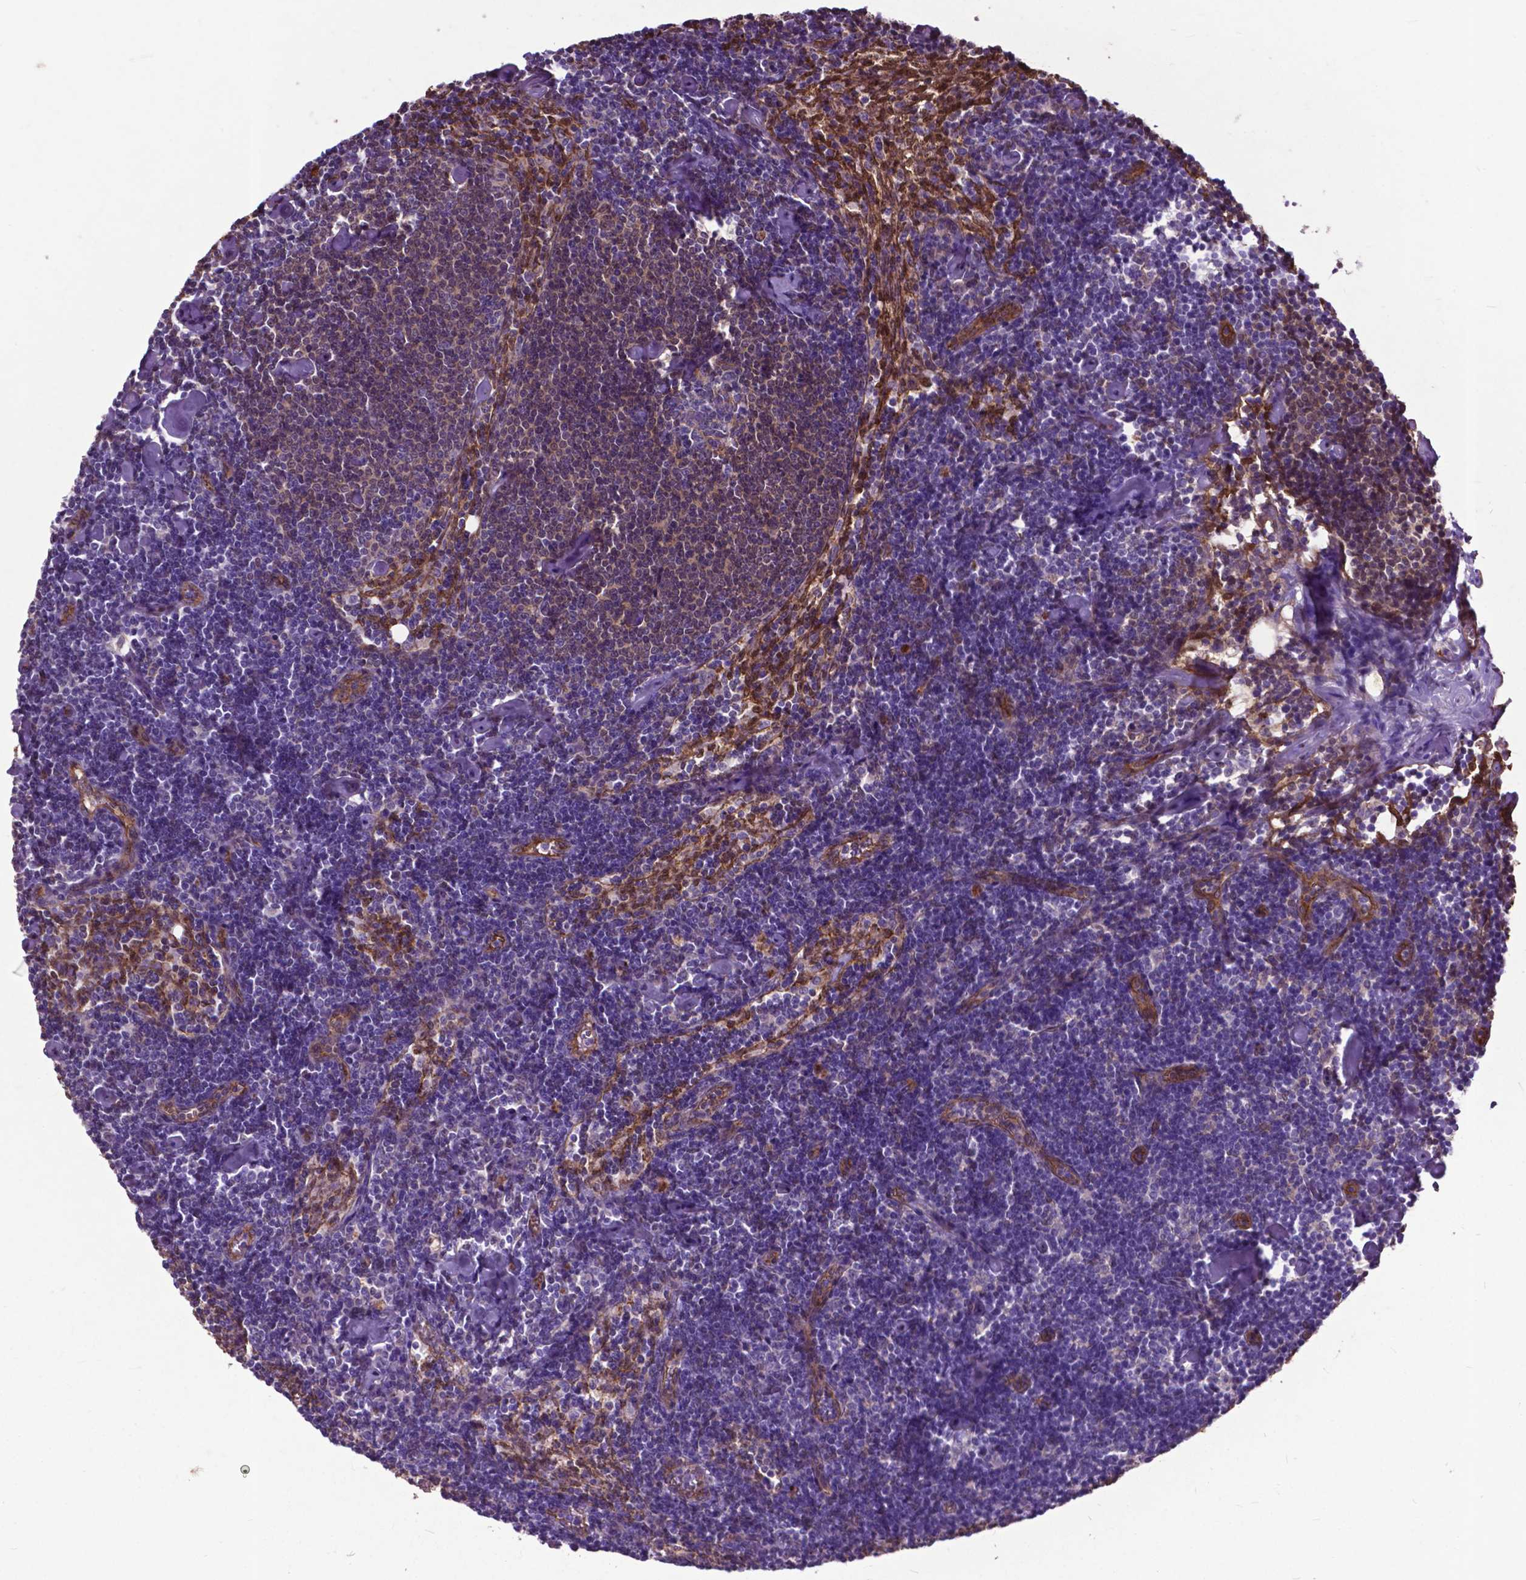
{"staining": {"intensity": "weak", "quantity": "<25%", "location": "cytoplasmic/membranous,nuclear"}, "tissue": "lymph node", "cell_type": "Non-germinal center cells", "image_type": "normal", "snomed": [{"axis": "morphology", "description": "Normal tissue, NOS"}, {"axis": "topography", "description": "Lymph node"}], "caption": "The photomicrograph shows no significant expression in non-germinal center cells of lymph node. (Brightfield microscopy of DAB immunohistochemistry (IHC) at high magnification).", "gene": "PDLIM1", "patient": {"sex": "female", "age": 42}}